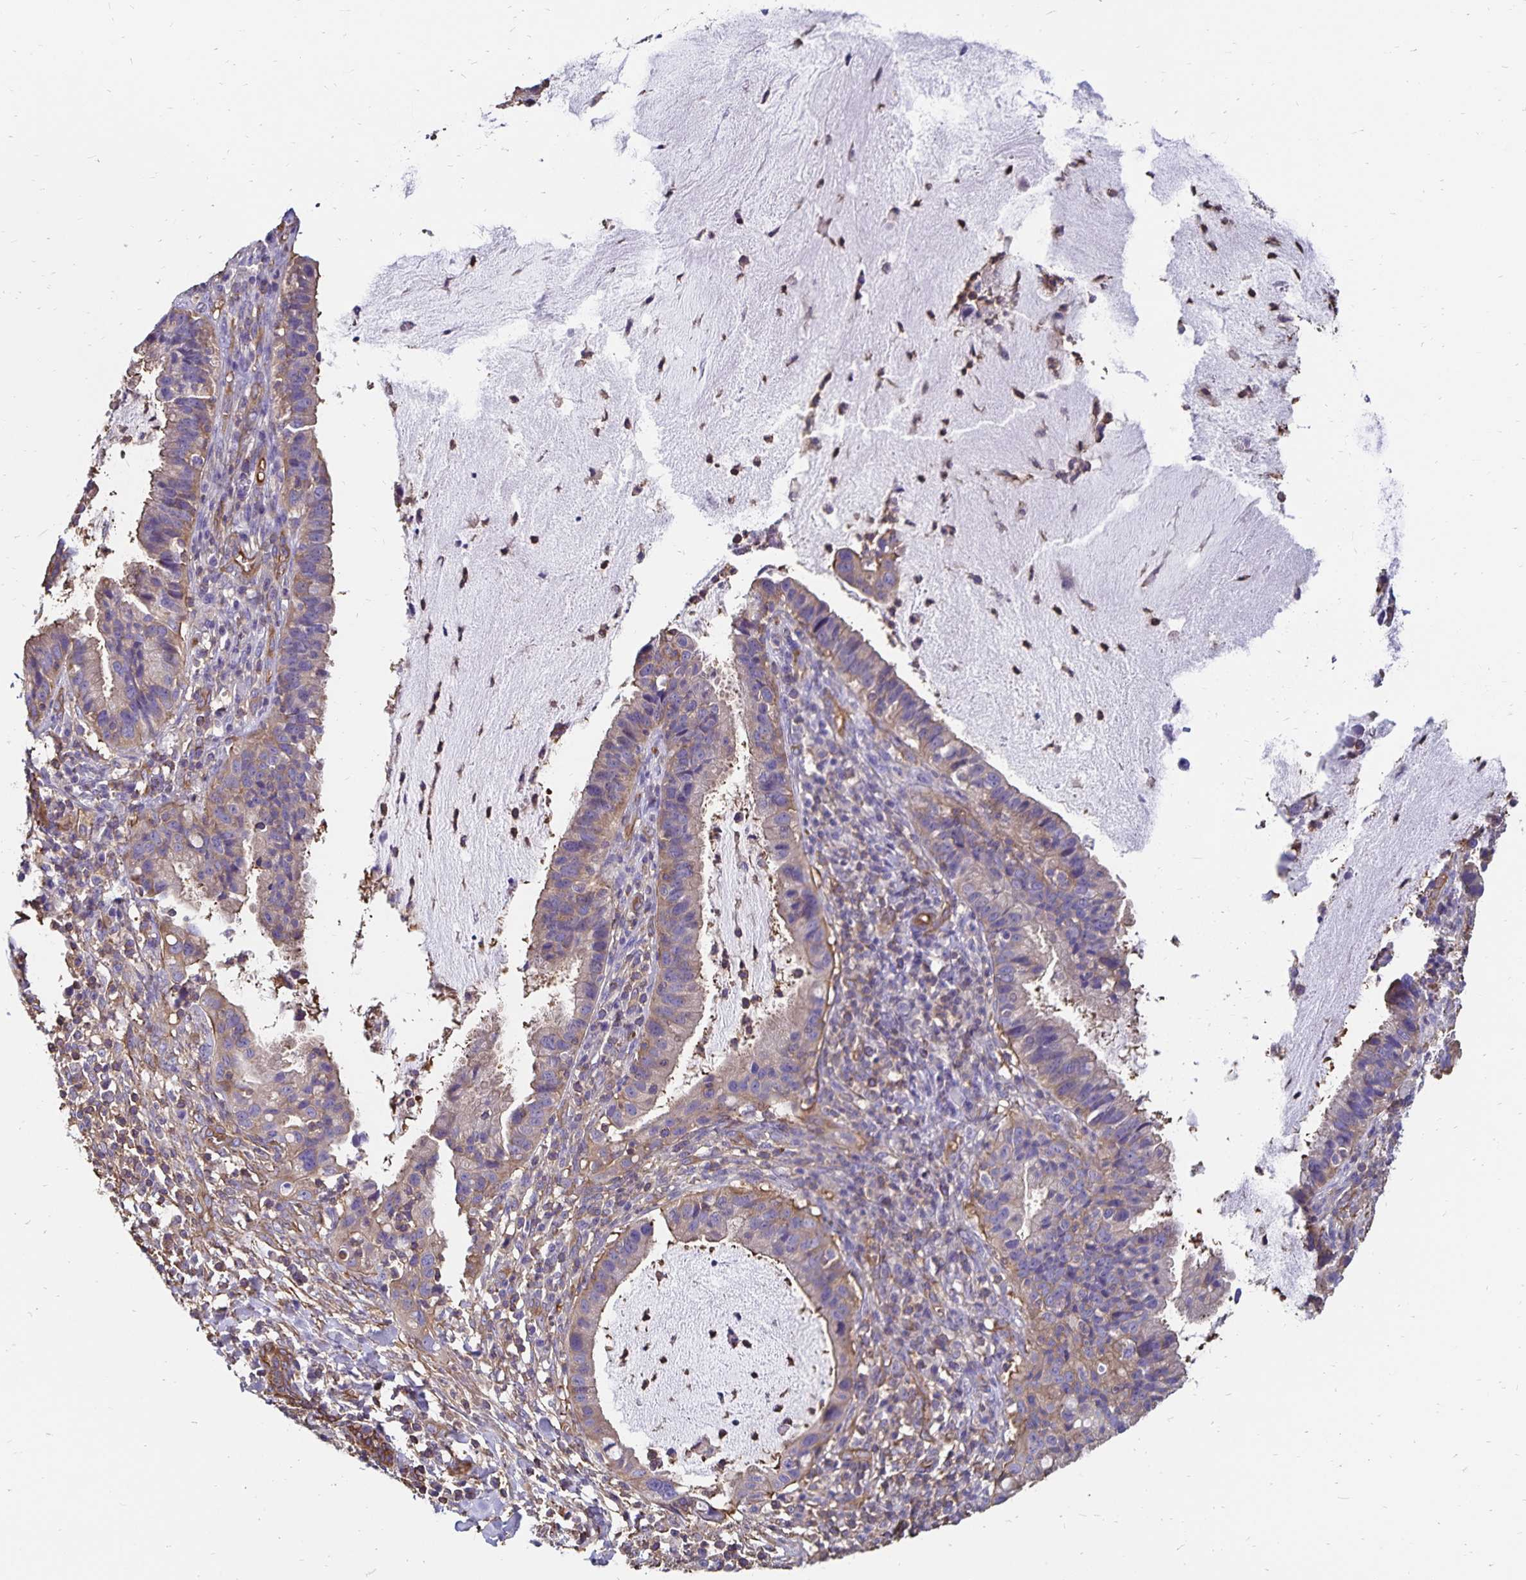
{"staining": {"intensity": "weak", "quantity": "25%-75%", "location": "cytoplasmic/membranous"}, "tissue": "cervical cancer", "cell_type": "Tumor cells", "image_type": "cancer", "snomed": [{"axis": "morphology", "description": "Adenocarcinoma, NOS"}, {"axis": "topography", "description": "Cervix"}], "caption": "IHC histopathology image of human cervical cancer (adenocarcinoma) stained for a protein (brown), which exhibits low levels of weak cytoplasmic/membranous expression in approximately 25%-75% of tumor cells.", "gene": "RPRML", "patient": {"sex": "female", "age": 34}}